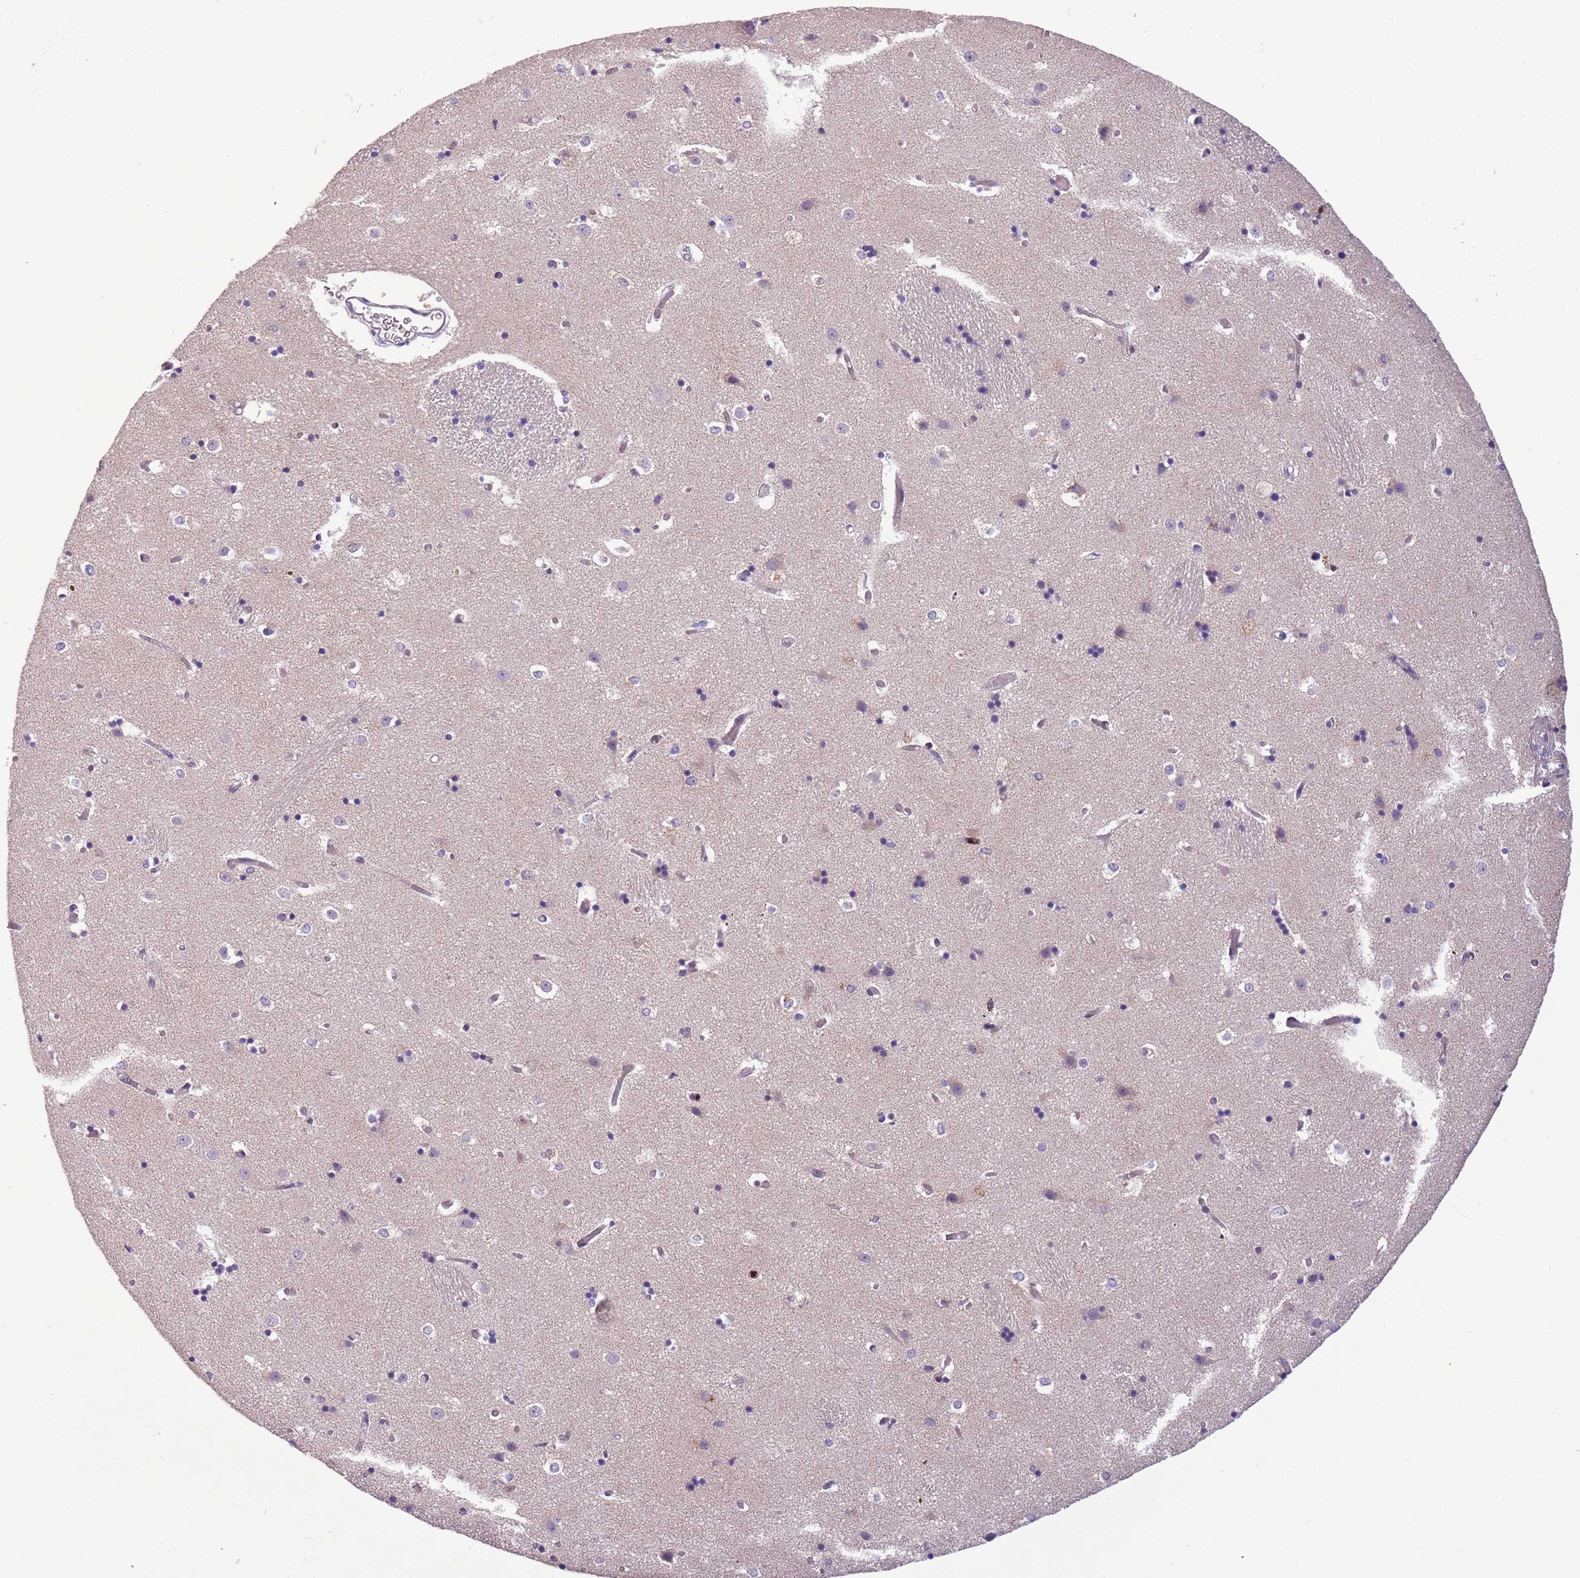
{"staining": {"intensity": "negative", "quantity": "none", "location": "none"}, "tissue": "caudate", "cell_type": "Glial cells", "image_type": "normal", "snomed": [{"axis": "morphology", "description": "Normal tissue, NOS"}, {"axis": "topography", "description": "Lateral ventricle wall"}], "caption": "DAB immunohistochemical staining of normal caudate exhibits no significant expression in glial cells. (DAB (3,3'-diaminobenzidine) IHC with hematoxylin counter stain).", "gene": "ADCY7", "patient": {"sex": "female", "age": 52}}